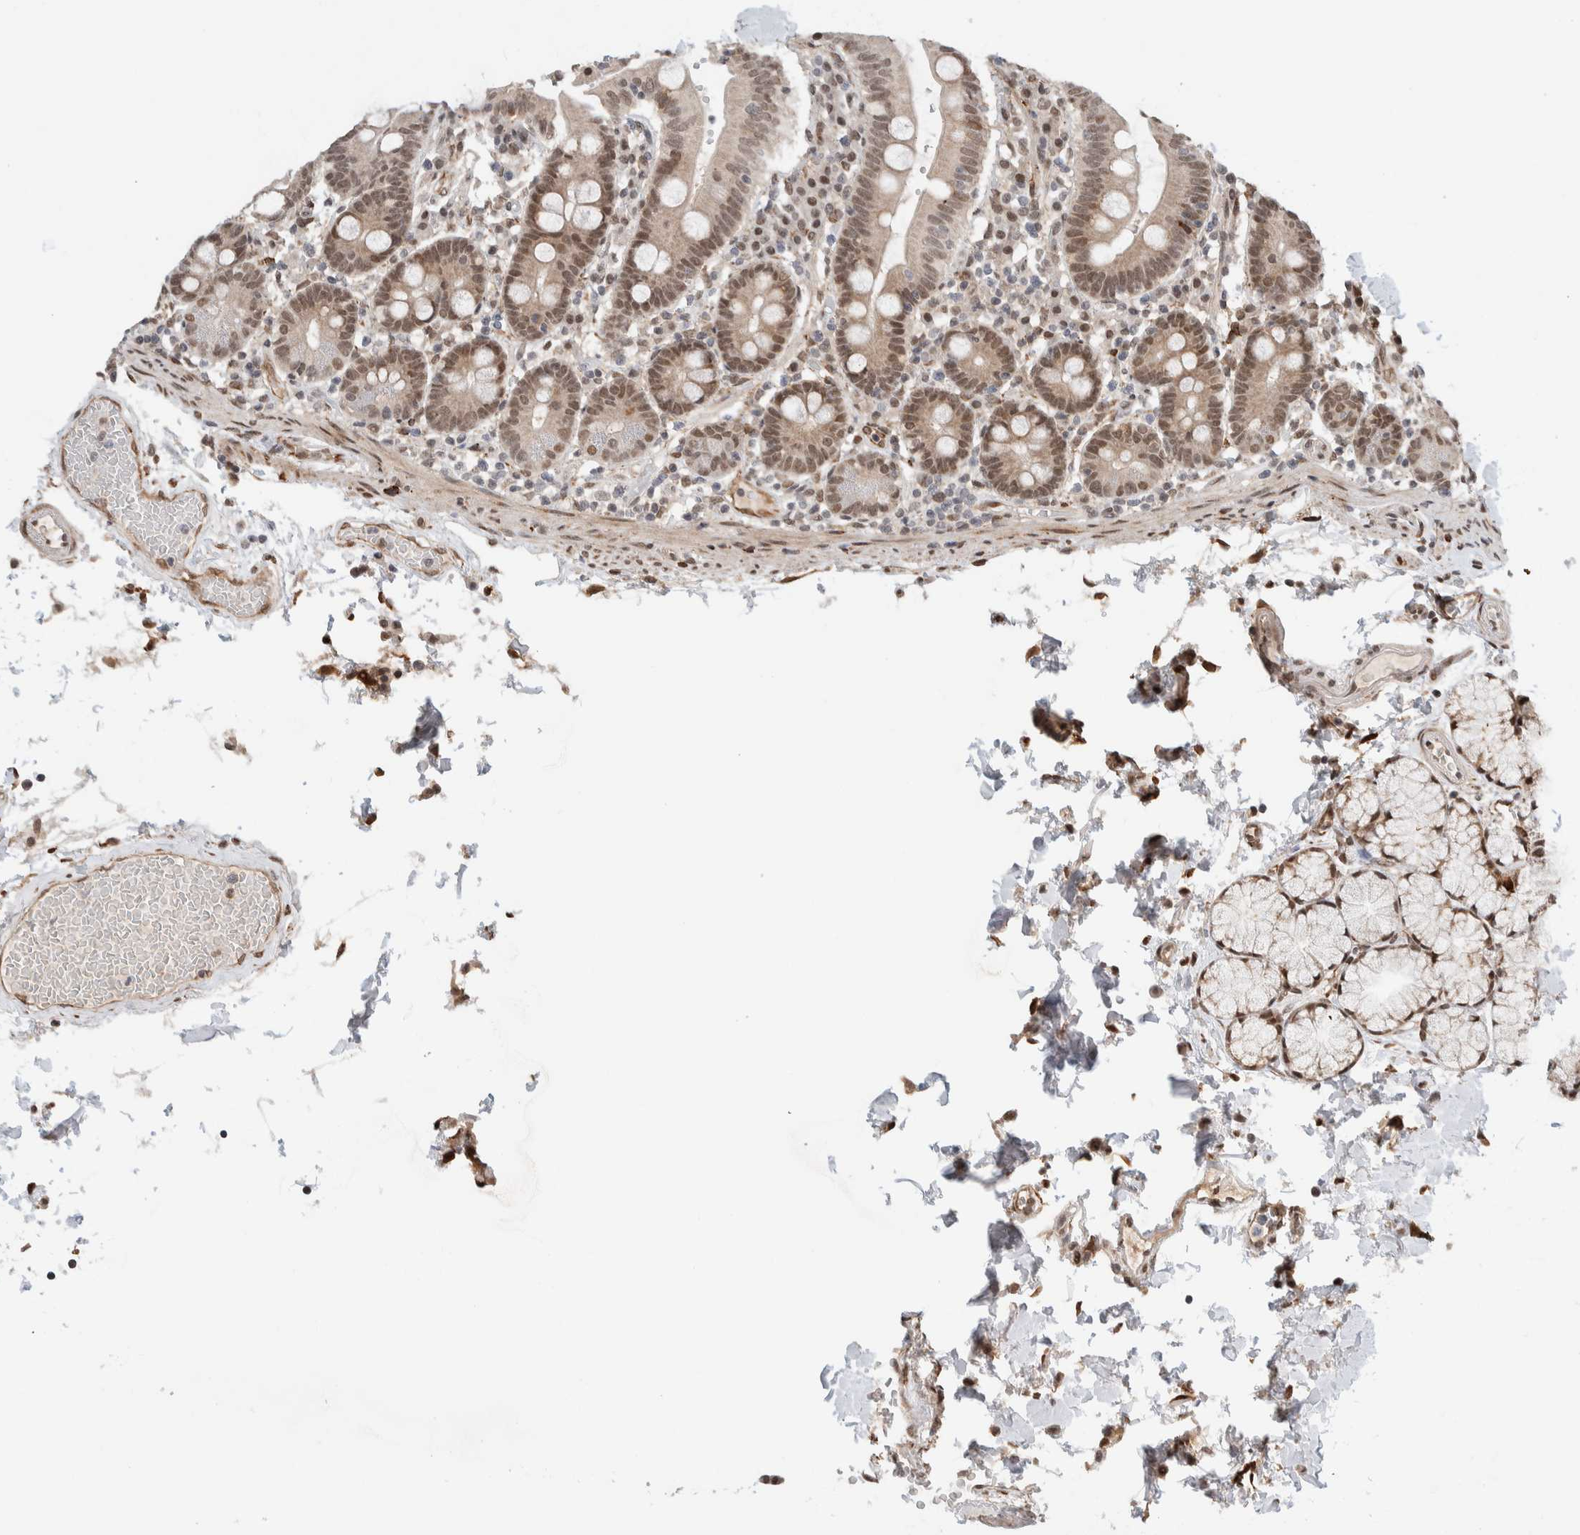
{"staining": {"intensity": "moderate", "quantity": ">75%", "location": "cytoplasmic/membranous,nuclear"}, "tissue": "duodenum", "cell_type": "Glandular cells", "image_type": "normal", "snomed": [{"axis": "morphology", "description": "Normal tissue, NOS"}, {"axis": "topography", "description": "Small intestine, NOS"}], "caption": "Immunohistochemical staining of normal human duodenum demonstrates >75% levels of moderate cytoplasmic/membranous,nuclear protein expression in about >75% of glandular cells.", "gene": "TNRC18", "patient": {"sex": "female", "age": 71}}